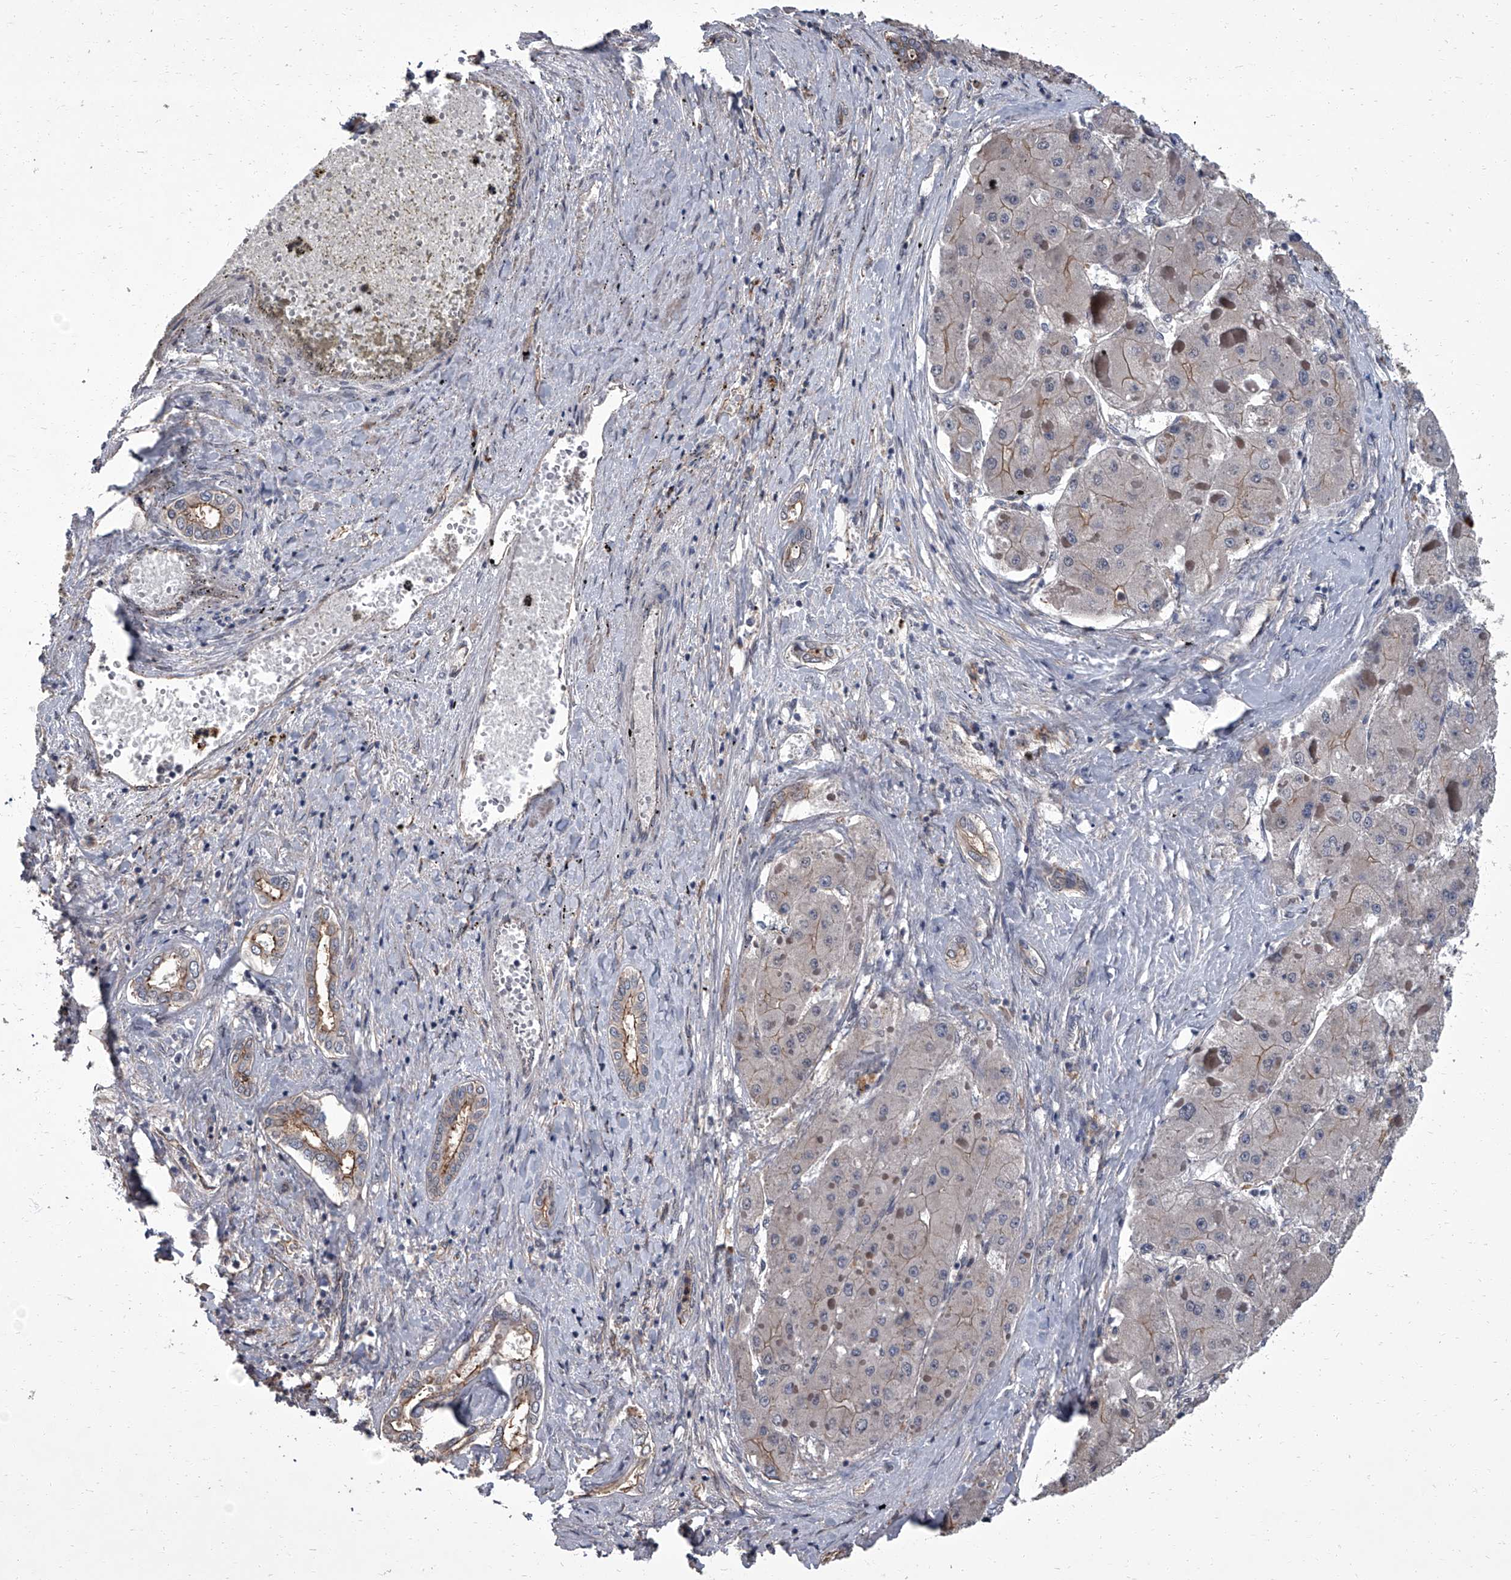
{"staining": {"intensity": "moderate", "quantity": "<25%", "location": "cytoplasmic/membranous"}, "tissue": "liver cancer", "cell_type": "Tumor cells", "image_type": "cancer", "snomed": [{"axis": "morphology", "description": "Carcinoma, Hepatocellular, NOS"}, {"axis": "topography", "description": "Liver"}], "caption": "The immunohistochemical stain shows moderate cytoplasmic/membranous positivity in tumor cells of liver cancer tissue. The staining was performed using DAB (3,3'-diaminobenzidine) to visualize the protein expression in brown, while the nuclei were stained in blue with hematoxylin (Magnification: 20x).", "gene": "SIRT4", "patient": {"sex": "female", "age": 73}}